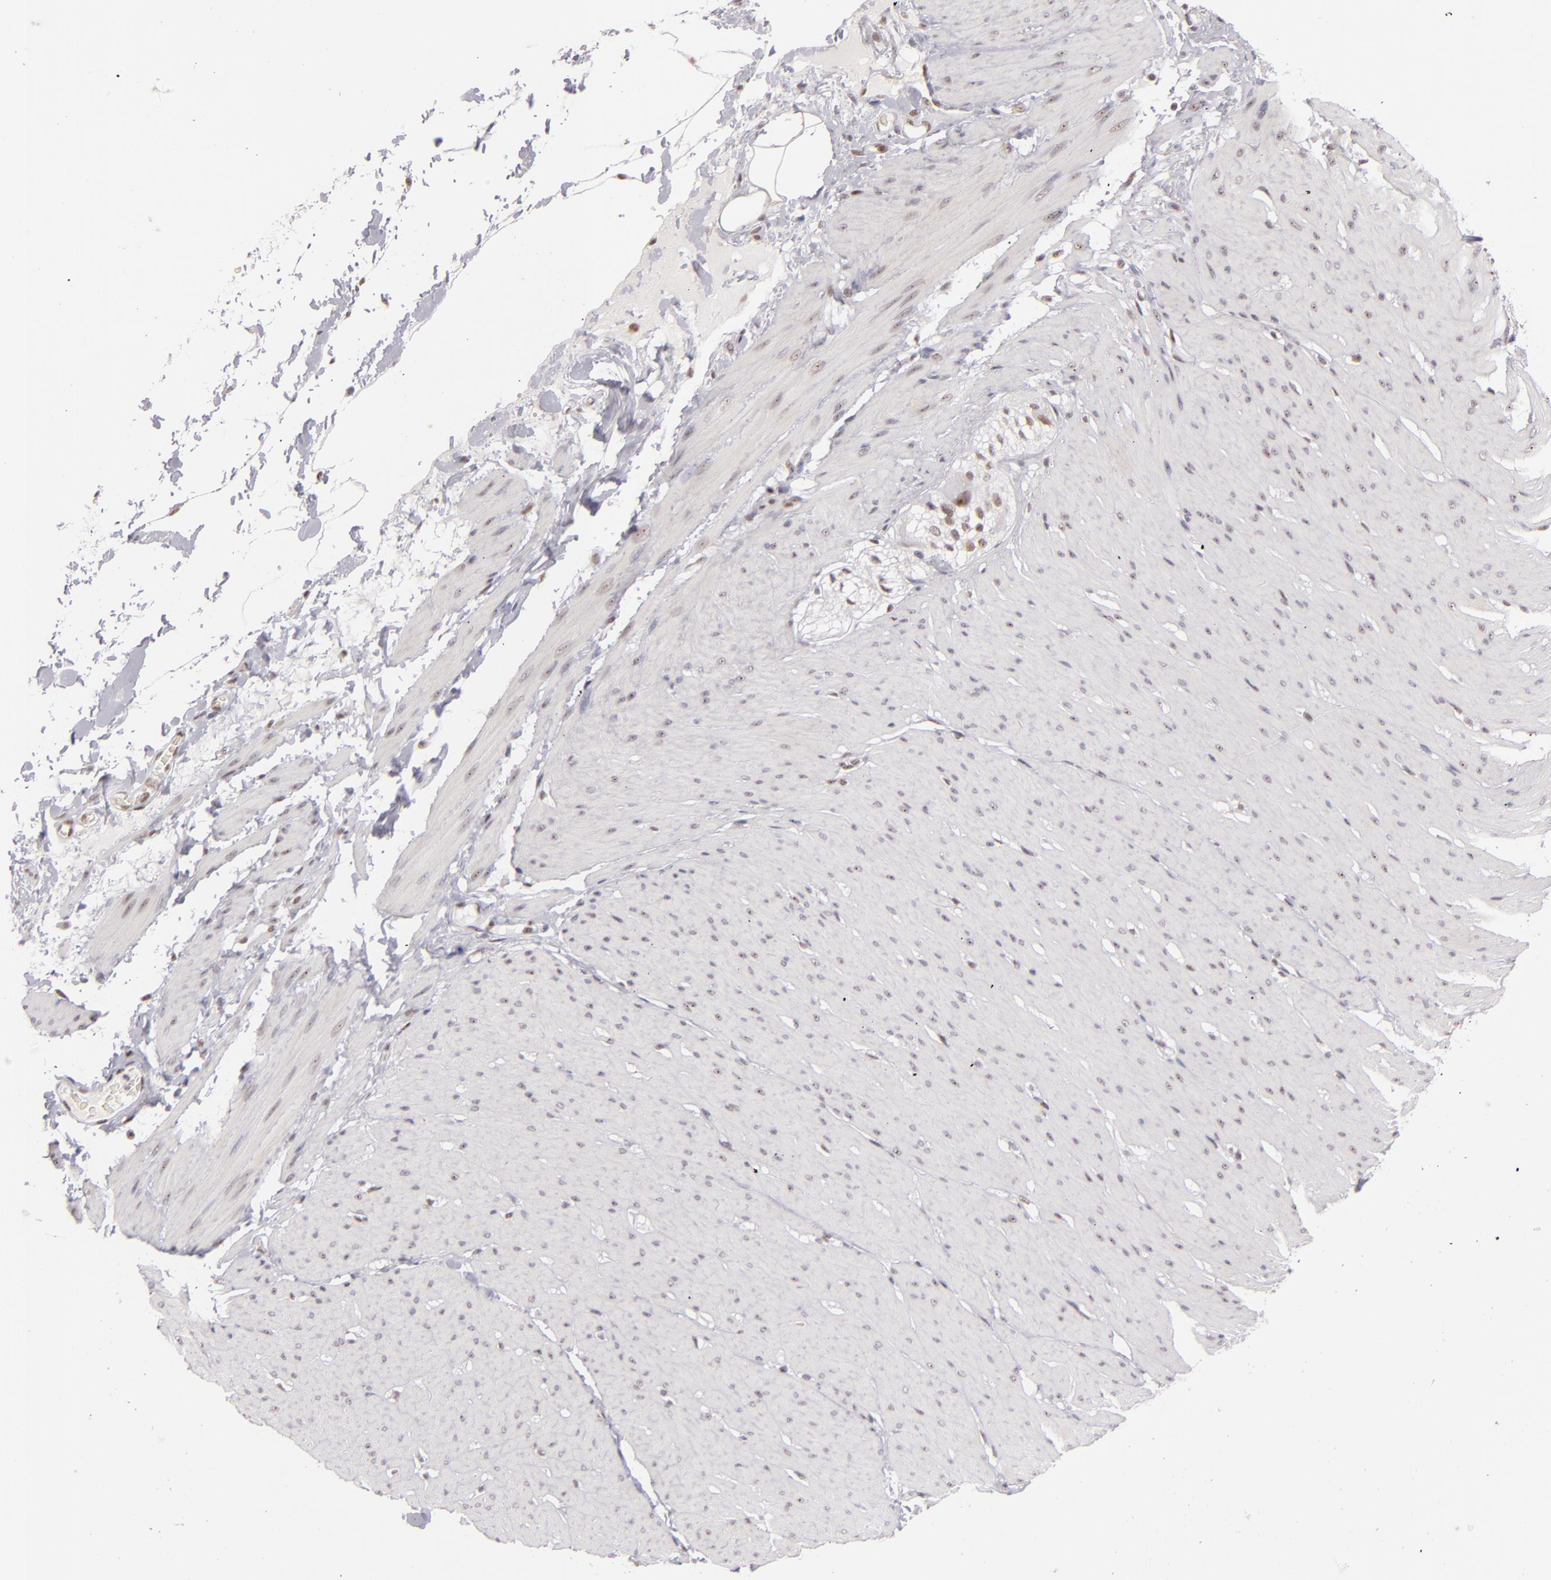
{"staining": {"intensity": "negative", "quantity": "none", "location": "none"}, "tissue": "smooth muscle", "cell_type": "Smooth muscle cells", "image_type": "normal", "snomed": [{"axis": "morphology", "description": "Normal tissue, NOS"}, {"axis": "topography", "description": "Smooth muscle"}, {"axis": "topography", "description": "Colon"}], "caption": "Immunohistochemistry (IHC) of unremarkable human smooth muscle reveals no expression in smooth muscle cells. Brightfield microscopy of immunohistochemistry (IHC) stained with DAB (3,3'-diaminobenzidine) (brown) and hematoxylin (blue), captured at high magnification.", "gene": "DAXX", "patient": {"sex": "male", "age": 67}}